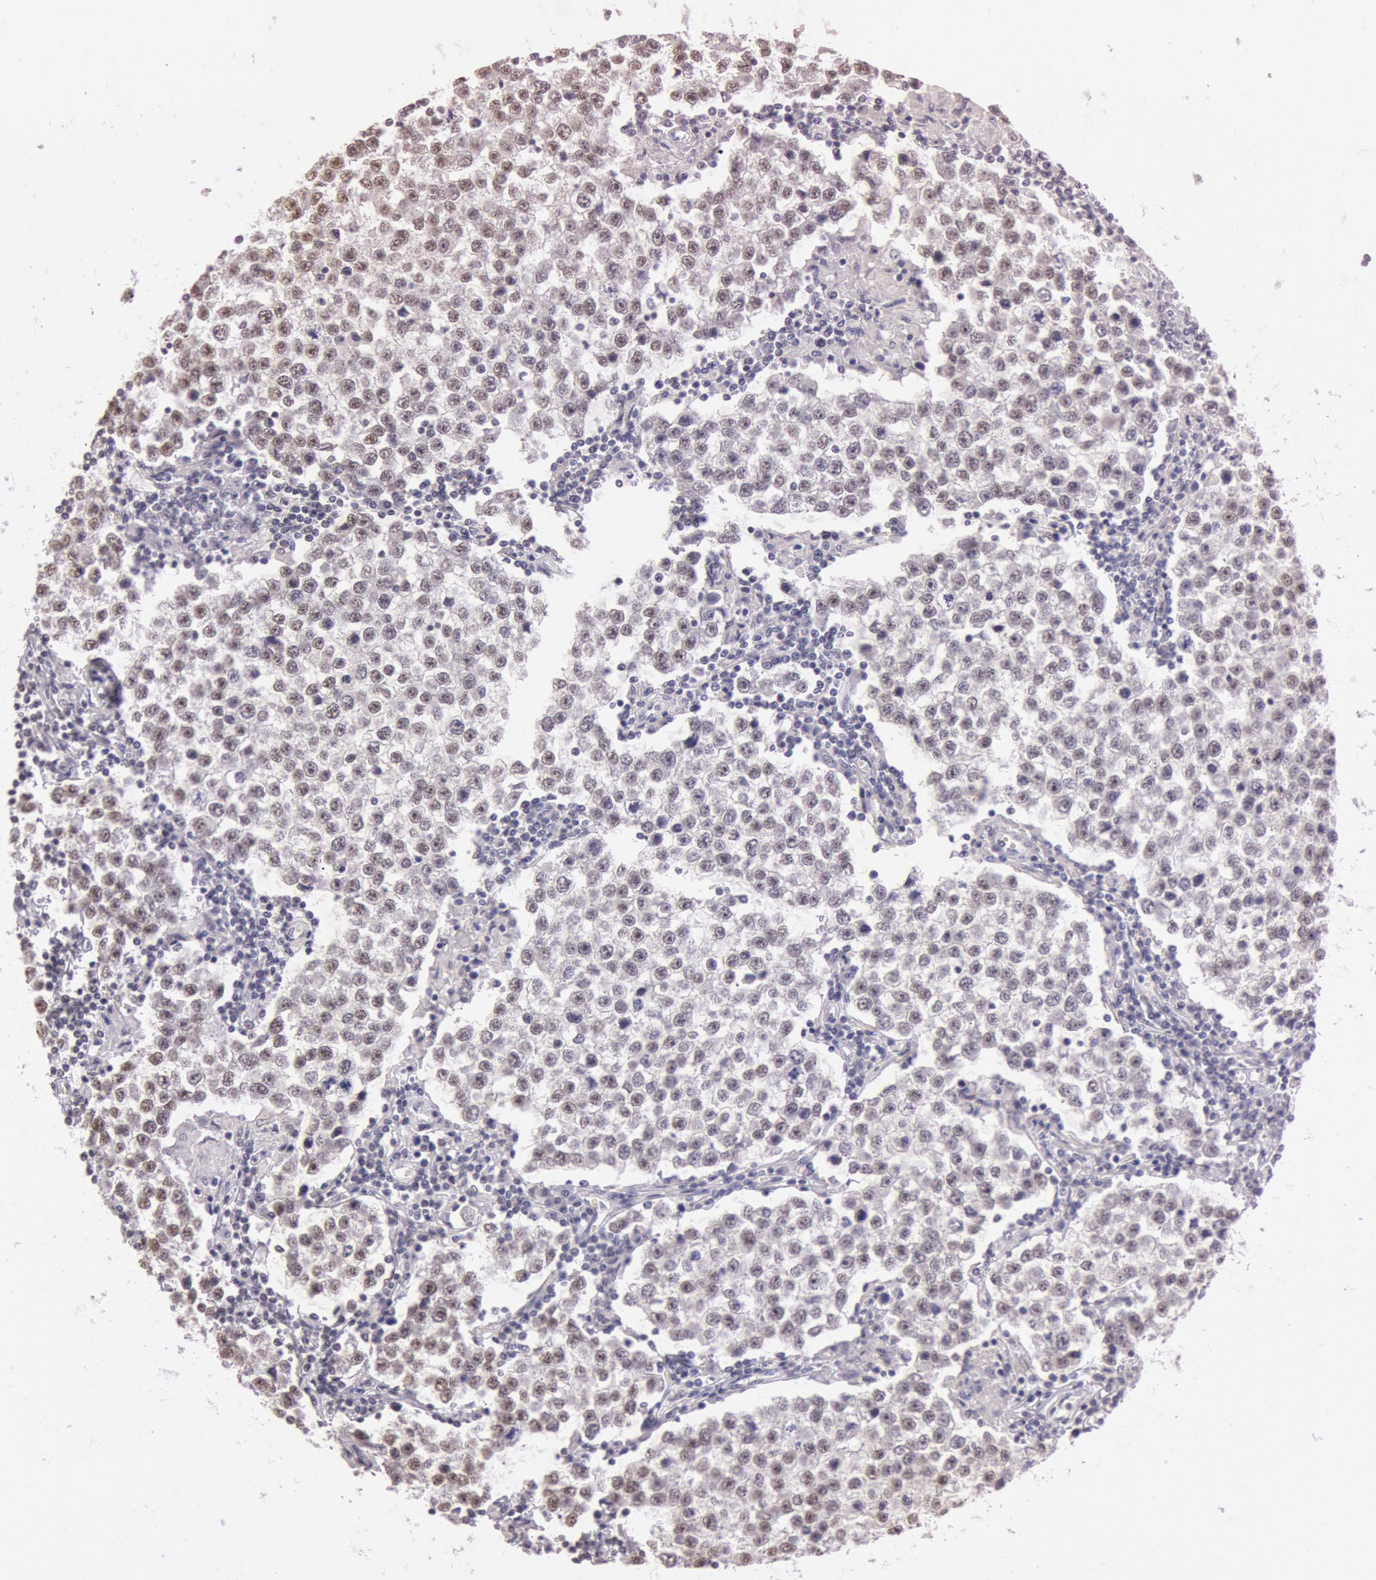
{"staining": {"intensity": "weak", "quantity": "25%-75%", "location": "nuclear"}, "tissue": "testis cancer", "cell_type": "Tumor cells", "image_type": "cancer", "snomed": [{"axis": "morphology", "description": "Seminoma, NOS"}, {"axis": "topography", "description": "Testis"}], "caption": "Protein staining displays weak nuclear staining in about 25%-75% of tumor cells in testis seminoma.", "gene": "TASL", "patient": {"sex": "male", "age": 36}}